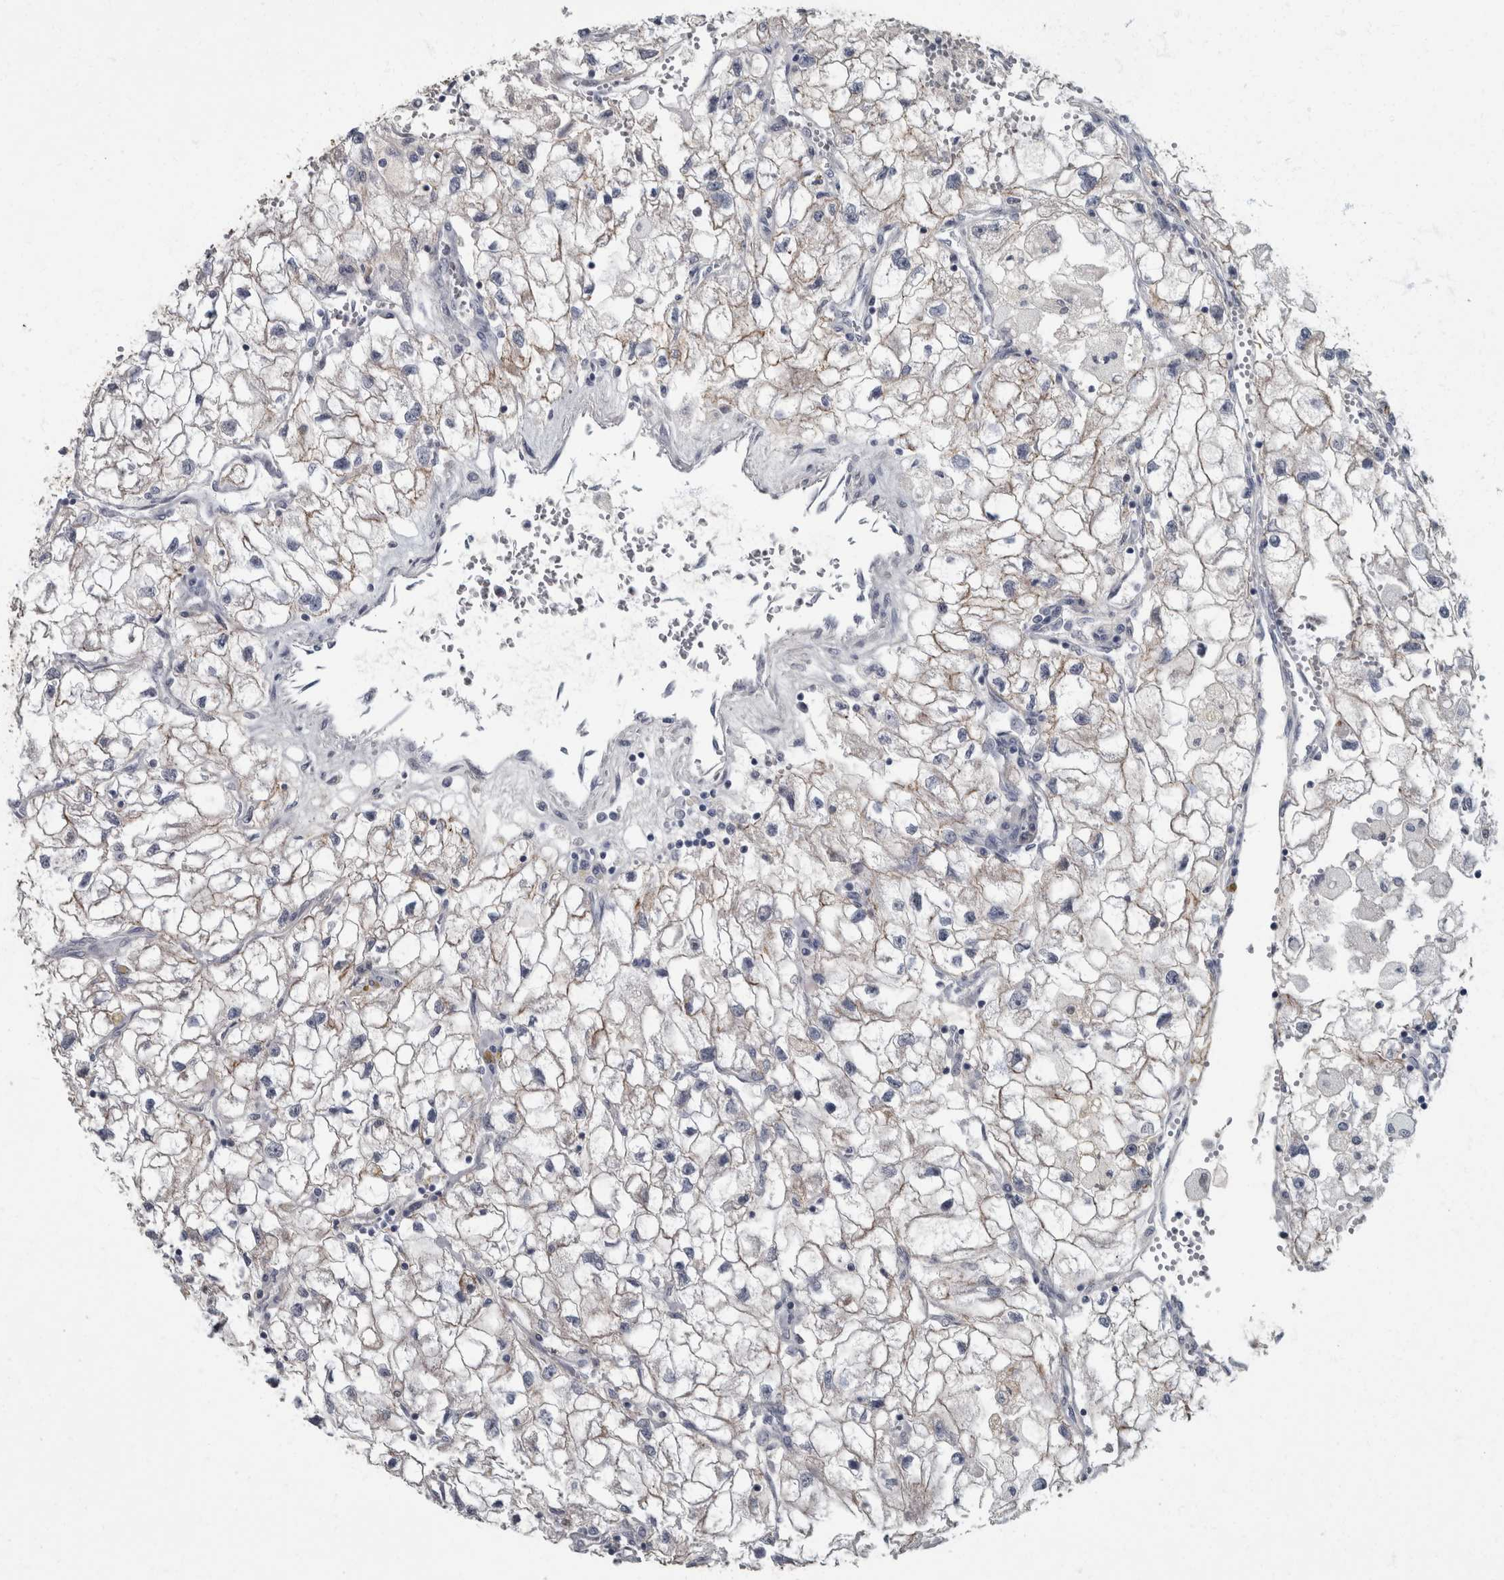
{"staining": {"intensity": "weak", "quantity": ">75%", "location": "cytoplasmic/membranous"}, "tissue": "renal cancer", "cell_type": "Tumor cells", "image_type": "cancer", "snomed": [{"axis": "morphology", "description": "Adenocarcinoma, NOS"}, {"axis": "topography", "description": "Kidney"}], "caption": "Immunohistochemistry (DAB) staining of renal adenocarcinoma displays weak cytoplasmic/membranous protein staining in approximately >75% of tumor cells.", "gene": "DSG2", "patient": {"sex": "female", "age": 70}}